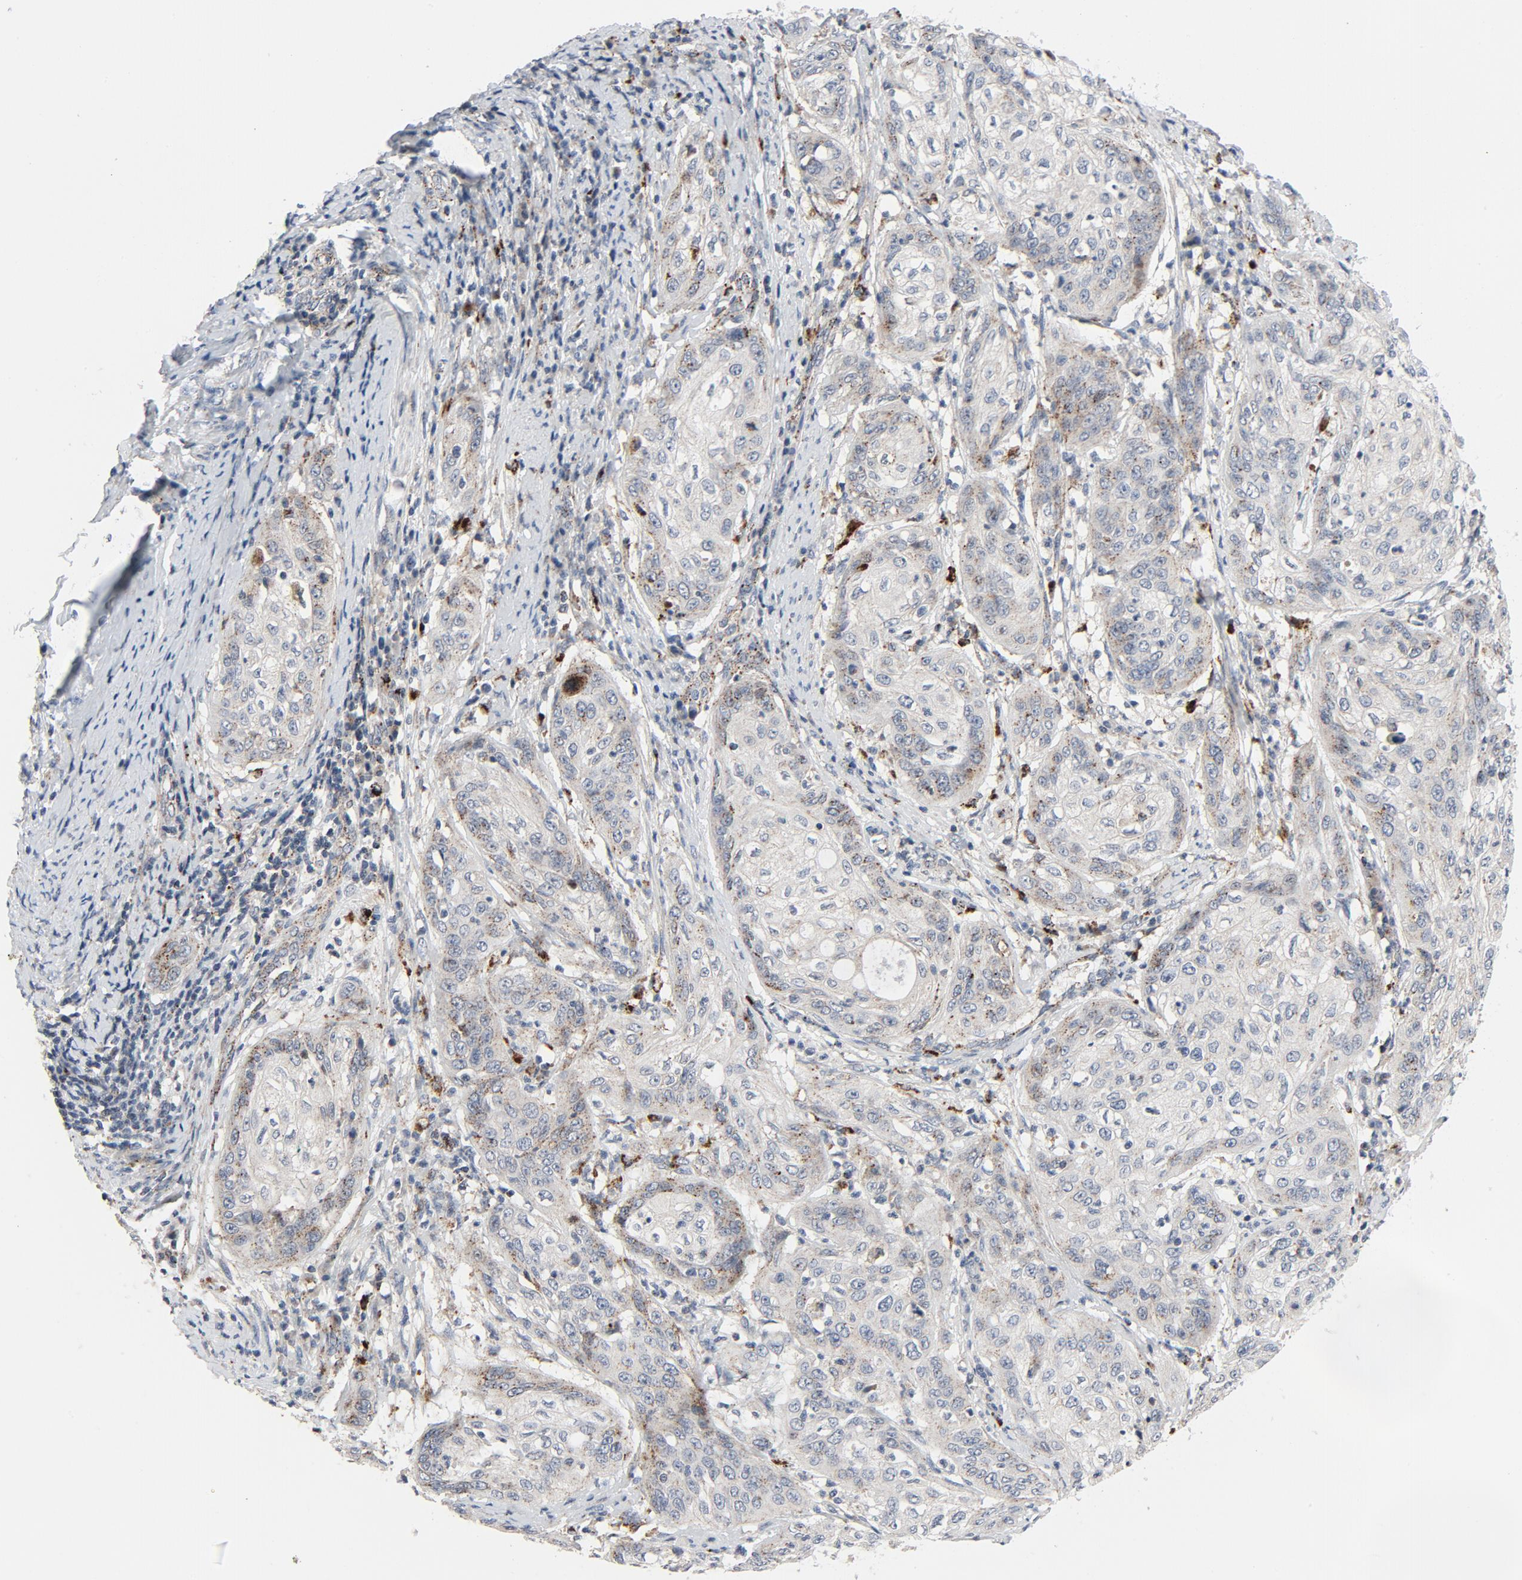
{"staining": {"intensity": "moderate", "quantity": "<25%", "location": "cytoplasmic/membranous"}, "tissue": "cervical cancer", "cell_type": "Tumor cells", "image_type": "cancer", "snomed": [{"axis": "morphology", "description": "Adenocarcinoma, NOS"}, {"axis": "topography", "description": "Cervix"}], "caption": "Tumor cells display low levels of moderate cytoplasmic/membranous staining in about <25% of cells in human cervical cancer.", "gene": "AKT2", "patient": {"sex": "female", "age": 36}}